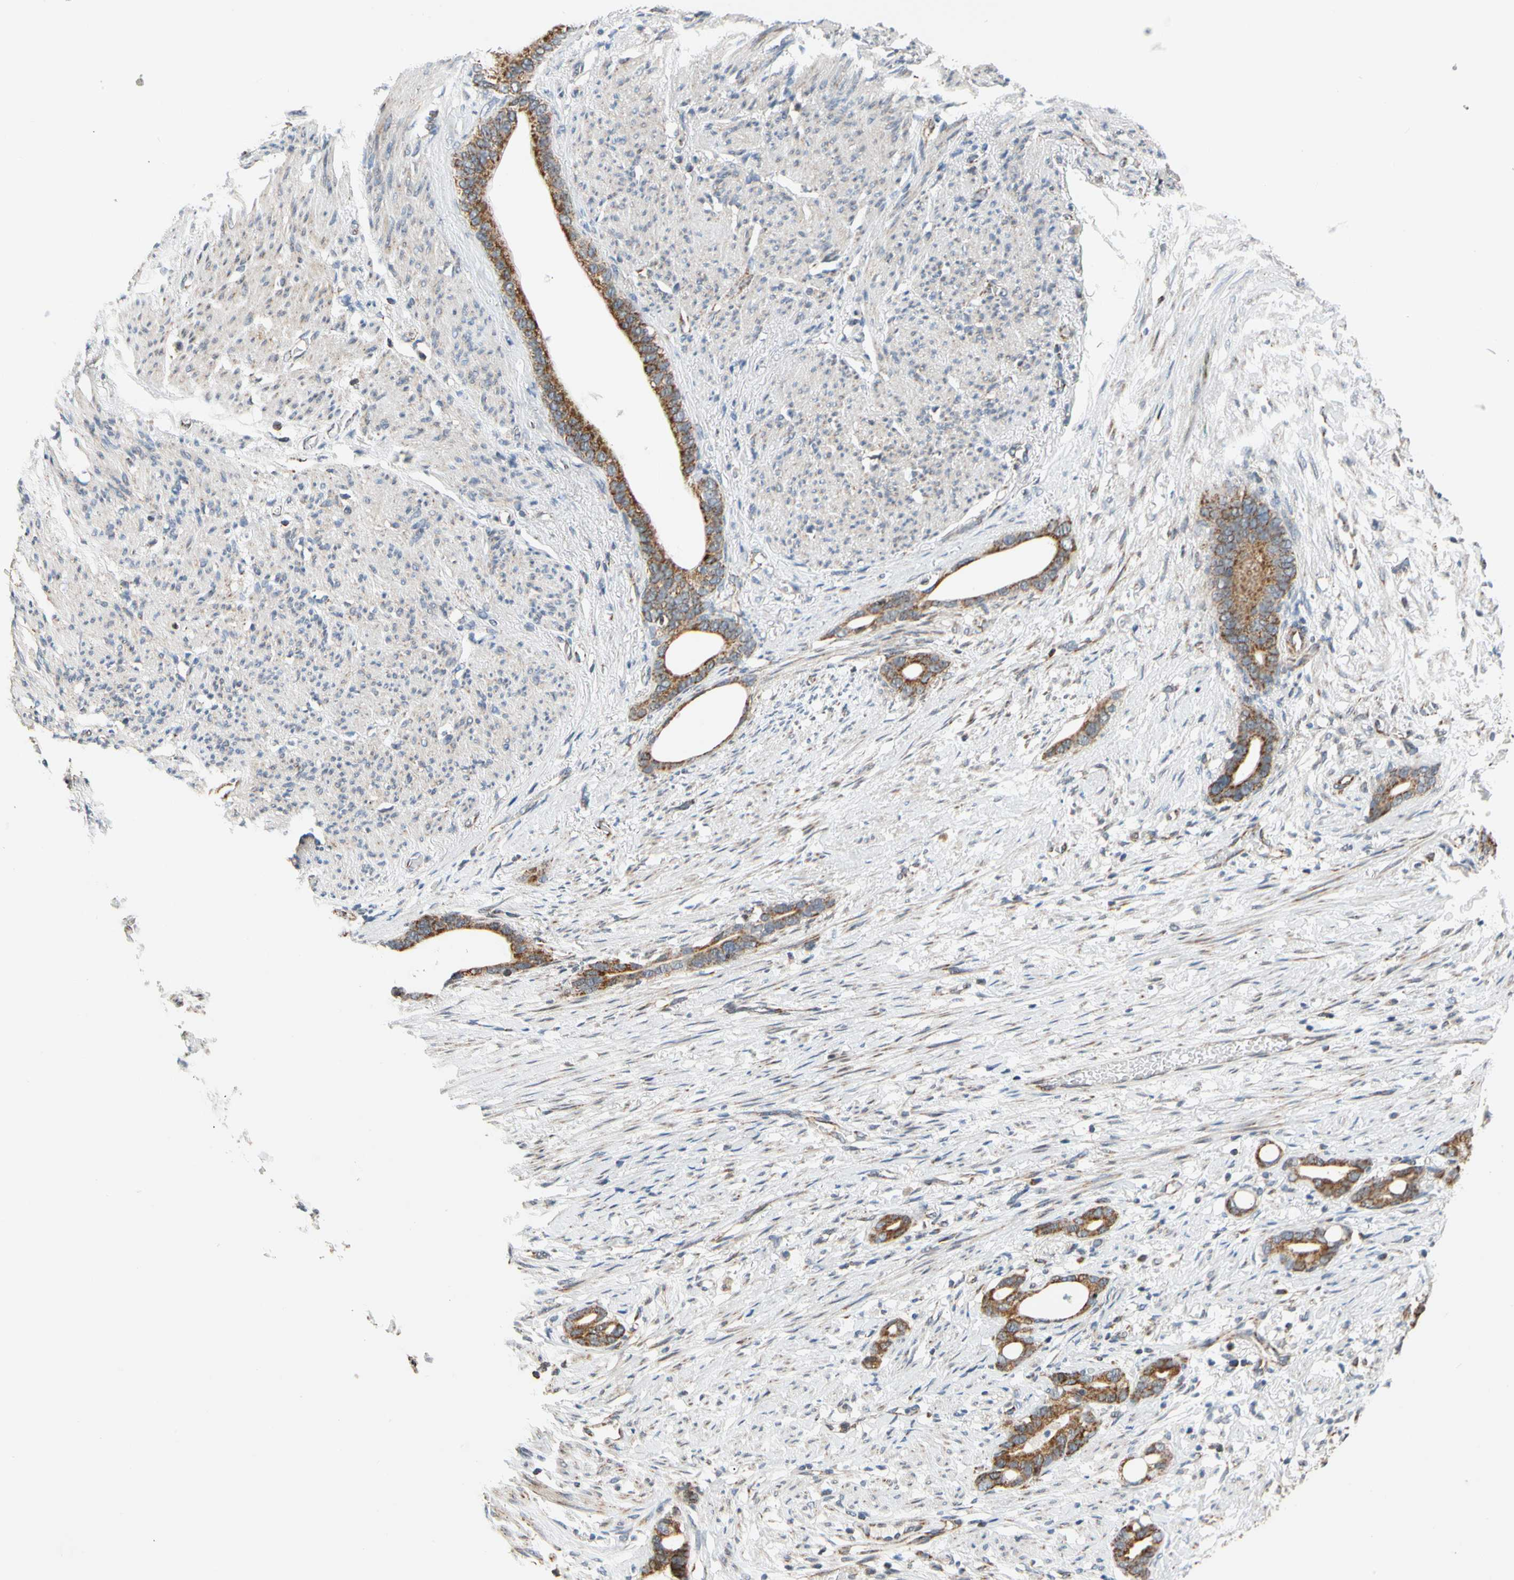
{"staining": {"intensity": "moderate", "quantity": ">75%", "location": "cytoplasmic/membranous"}, "tissue": "stomach cancer", "cell_type": "Tumor cells", "image_type": "cancer", "snomed": [{"axis": "morphology", "description": "Adenocarcinoma, NOS"}, {"axis": "topography", "description": "Stomach"}], "caption": "An immunohistochemistry (IHC) photomicrograph of neoplastic tissue is shown. Protein staining in brown shows moderate cytoplasmic/membranous positivity in stomach cancer (adenocarcinoma) within tumor cells.", "gene": "KHDC4", "patient": {"sex": "female", "age": 75}}